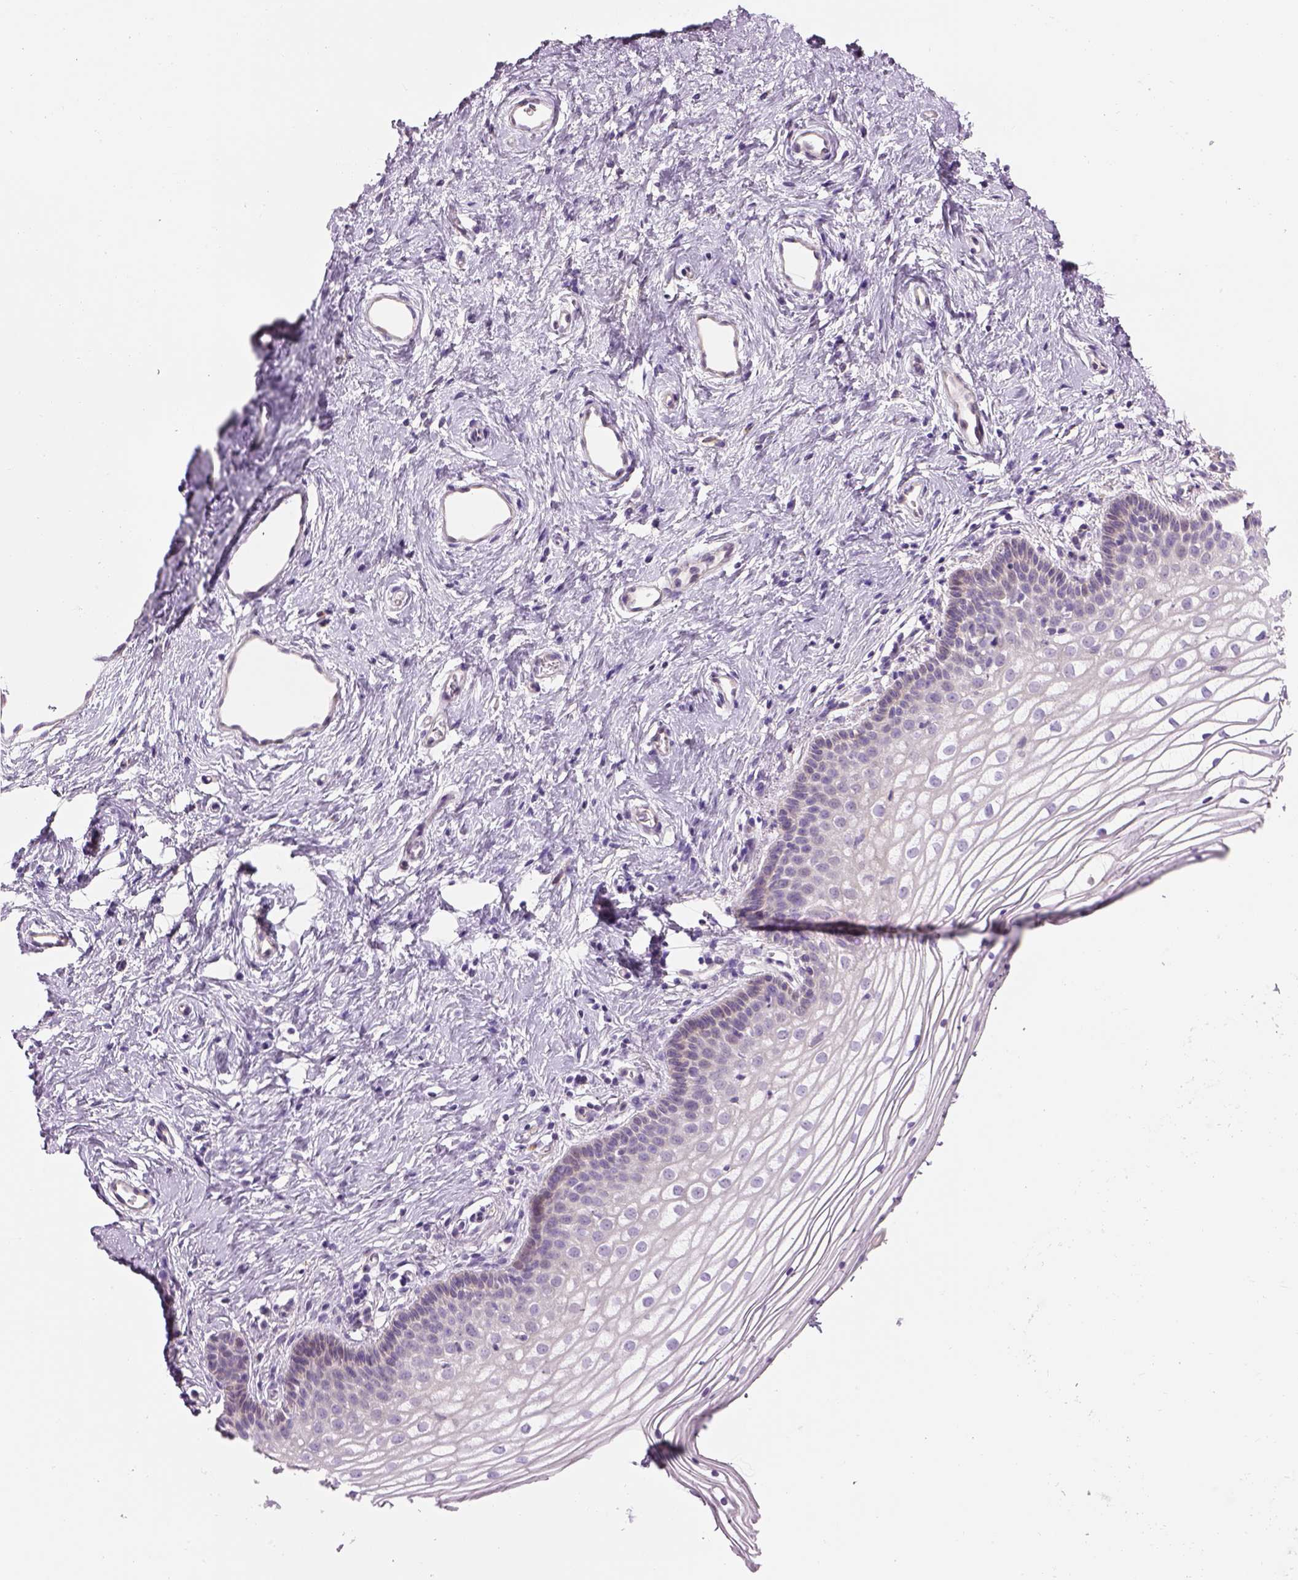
{"staining": {"intensity": "negative", "quantity": "none", "location": "none"}, "tissue": "vagina", "cell_type": "Squamous epithelial cells", "image_type": "normal", "snomed": [{"axis": "morphology", "description": "Normal tissue, NOS"}, {"axis": "topography", "description": "Vagina"}], "caption": "Vagina stained for a protein using immunohistochemistry demonstrates no positivity squamous epithelial cells.", "gene": "IFT52", "patient": {"sex": "female", "age": 36}}